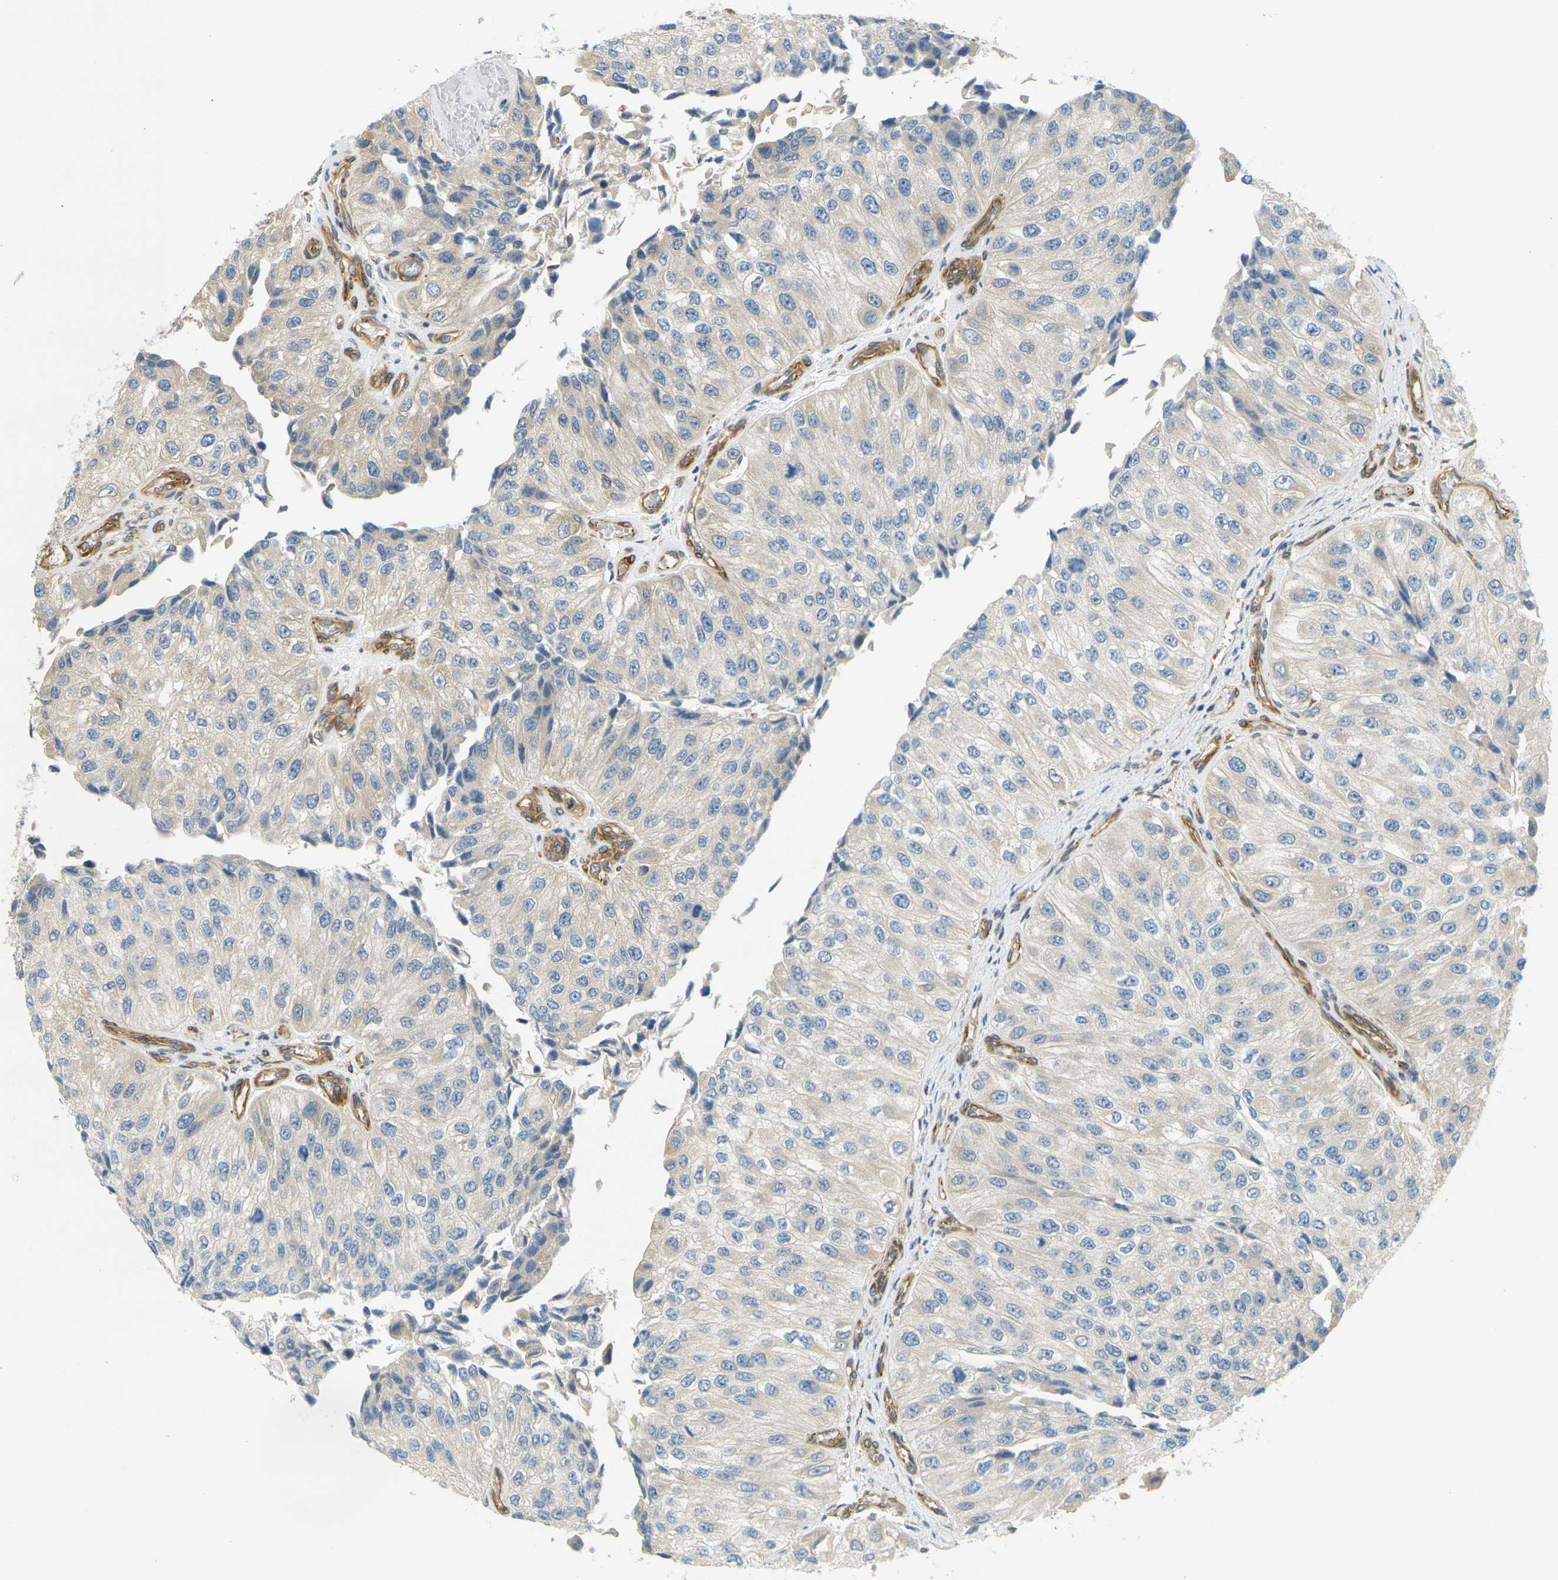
{"staining": {"intensity": "negative", "quantity": "none", "location": "none"}, "tissue": "urothelial cancer", "cell_type": "Tumor cells", "image_type": "cancer", "snomed": [{"axis": "morphology", "description": "Urothelial carcinoma, High grade"}, {"axis": "topography", "description": "Kidney"}, {"axis": "topography", "description": "Urinary bladder"}], "caption": "Image shows no protein staining in tumor cells of urothelial cancer tissue.", "gene": "CYTH3", "patient": {"sex": "male", "age": 77}}